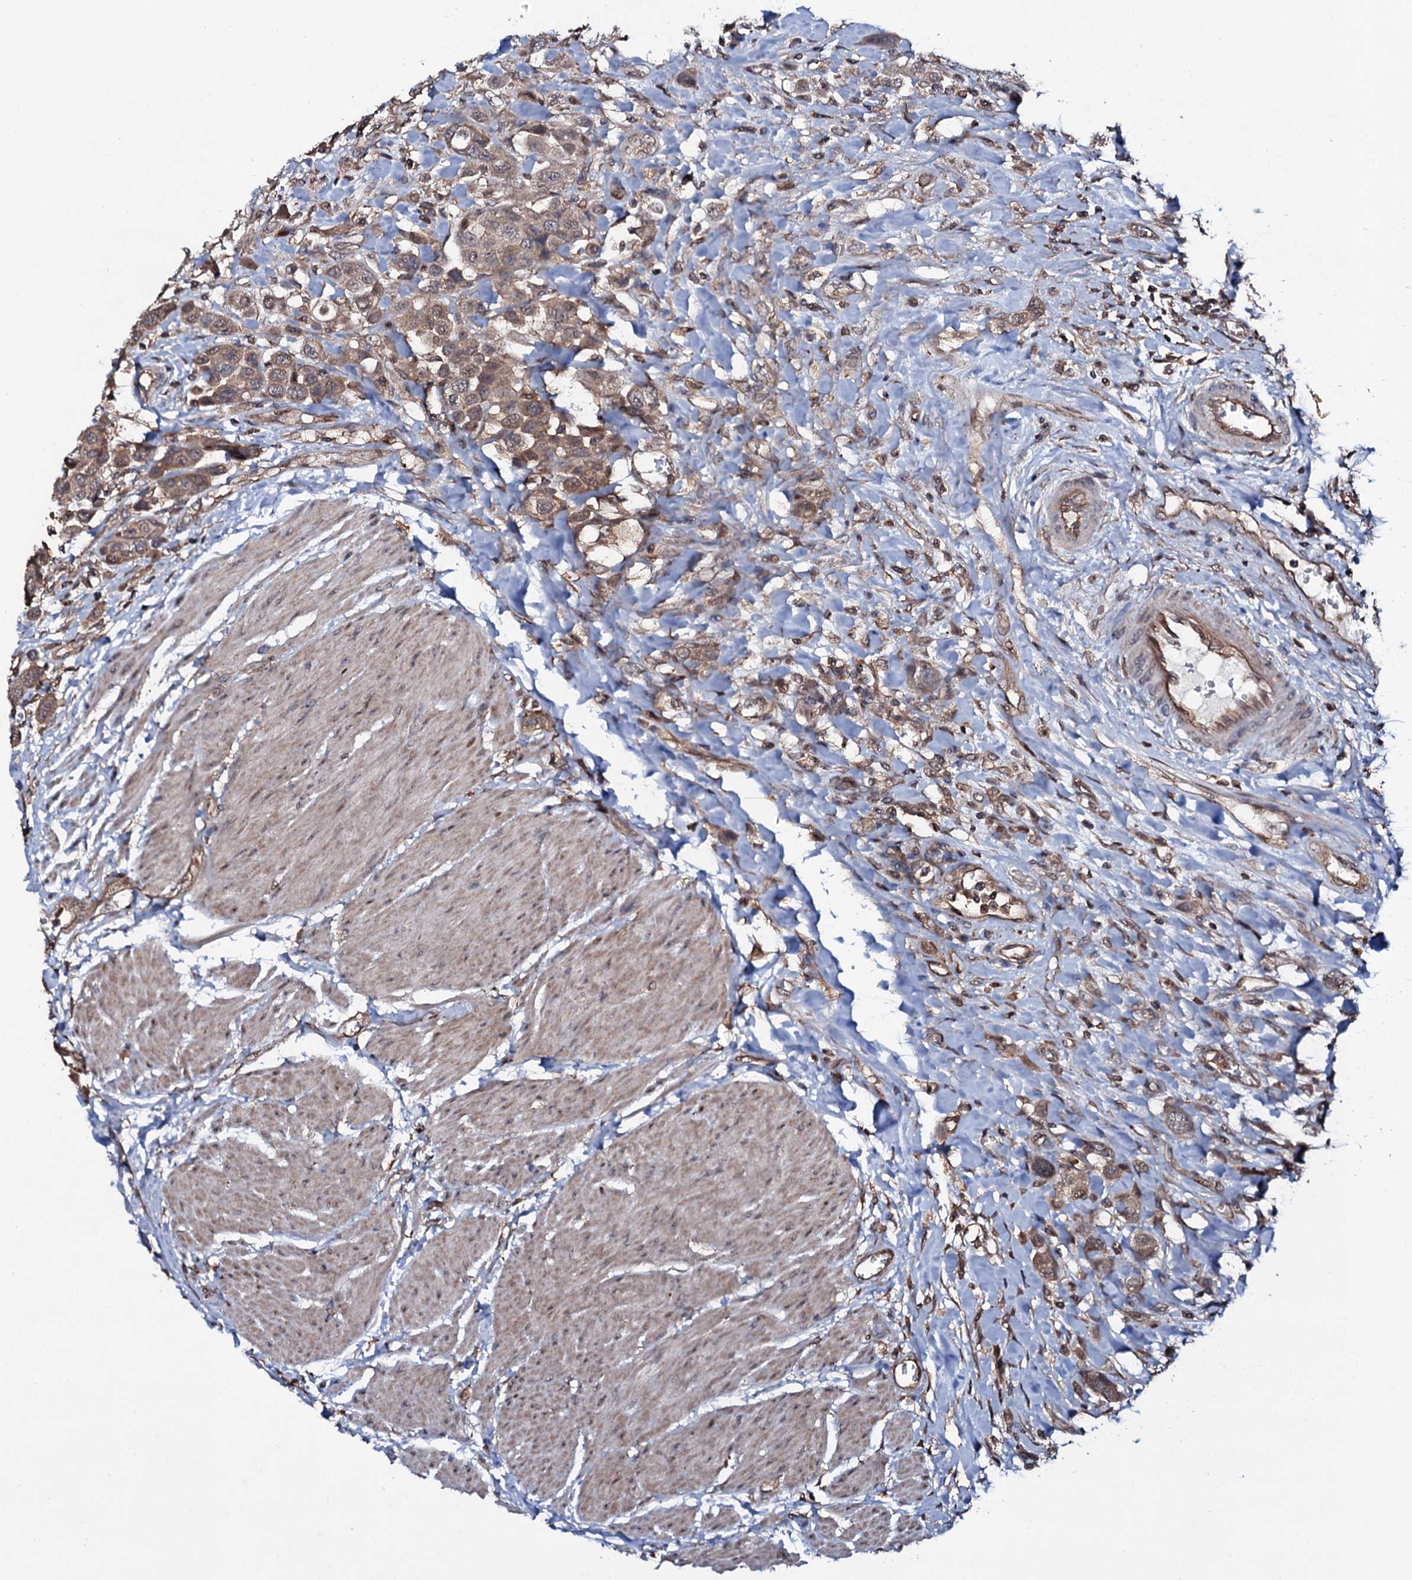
{"staining": {"intensity": "moderate", "quantity": ">75%", "location": "cytoplasmic/membranous,nuclear"}, "tissue": "urothelial cancer", "cell_type": "Tumor cells", "image_type": "cancer", "snomed": [{"axis": "morphology", "description": "Urothelial carcinoma, High grade"}, {"axis": "topography", "description": "Urinary bladder"}], "caption": "High-magnification brightfield microscopy of high-grade urothelial carcinoma stained with DAB (brown) and counterstained with hematoxylin (blue). tumor cells exhibit moderate cytoplasmic/membranous and nuclear positivity is present in approximately>75% of cells.", "gene": "COG6", "patient": {"sex": "male", "age": 50}}